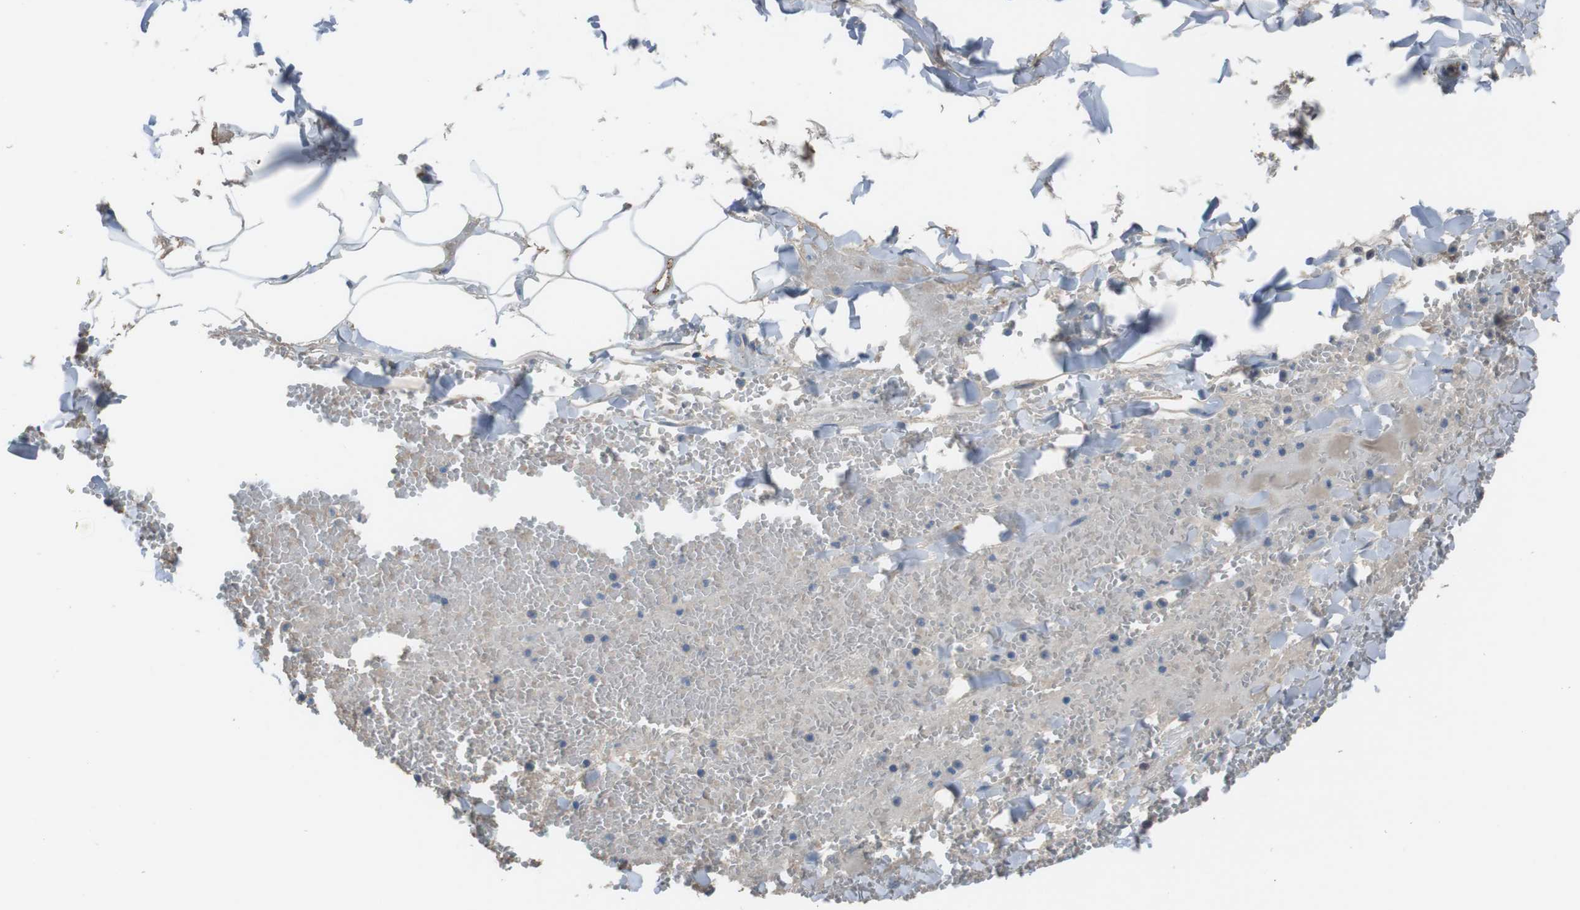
{"staining": {"intensity": "weak", "quantity": "<25%", "location": "cytoplasmic/membranous"}, "tissue": "adipose tissue", "cell_type": "Adipocytes", "image_type": "normal", "snomed": [{"axis": "morphology", "description": "Normal tissue, NOS"}, {"axis": "topography", "description": "Adipose tissue"}, {"axis": "topography", "description": "Peripheral nerve tissue"}], "caption": "This is an IHC histopathology image of benign human adipose tissue. There is no staining in adipocytes.", "gene": "ATP2B1", "patient": {"sex": "male", "age": 52}}